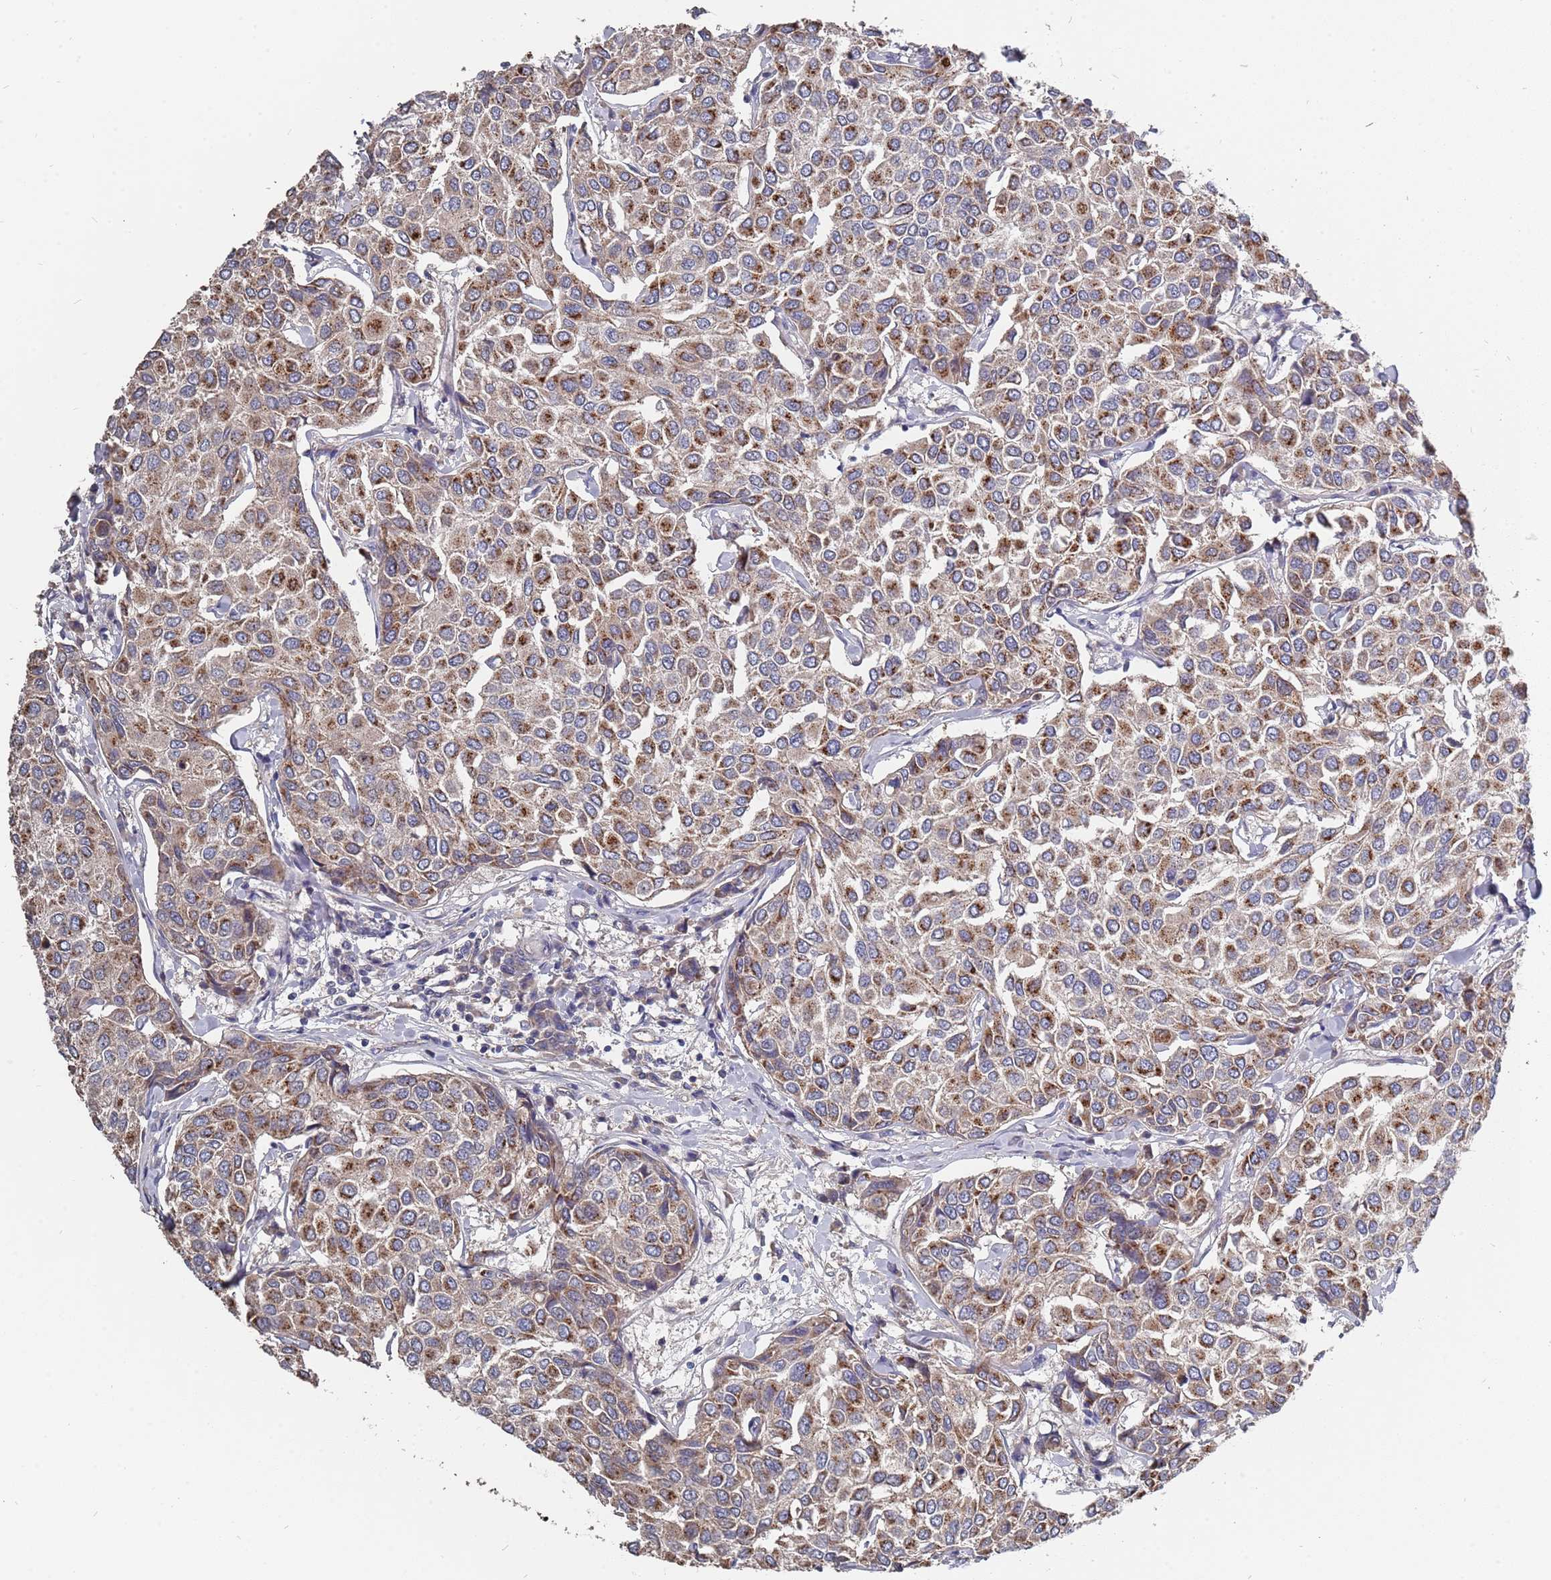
{"staining": {"intensity": "moderate", "quantity": ">75%", "location": "cytoplasmic/membranous"}, "tissue": "breast cancer", "cell_type": "Tumor cells", "image_type": "cancer", "snomed": [{"axis": "morphology", "description": "Duct carcinoma"}, {"axis": "topography", "description": "Breast"}], "caption": "Breast cancer (invasive ductal carcinoma) stained with a brown dye exhibits moderate cytoplasmic/membranous positive expression in about >75% of tumor cells.", "gene": "TCEANC2", "patient": {"sex": "female", "age": 55}}